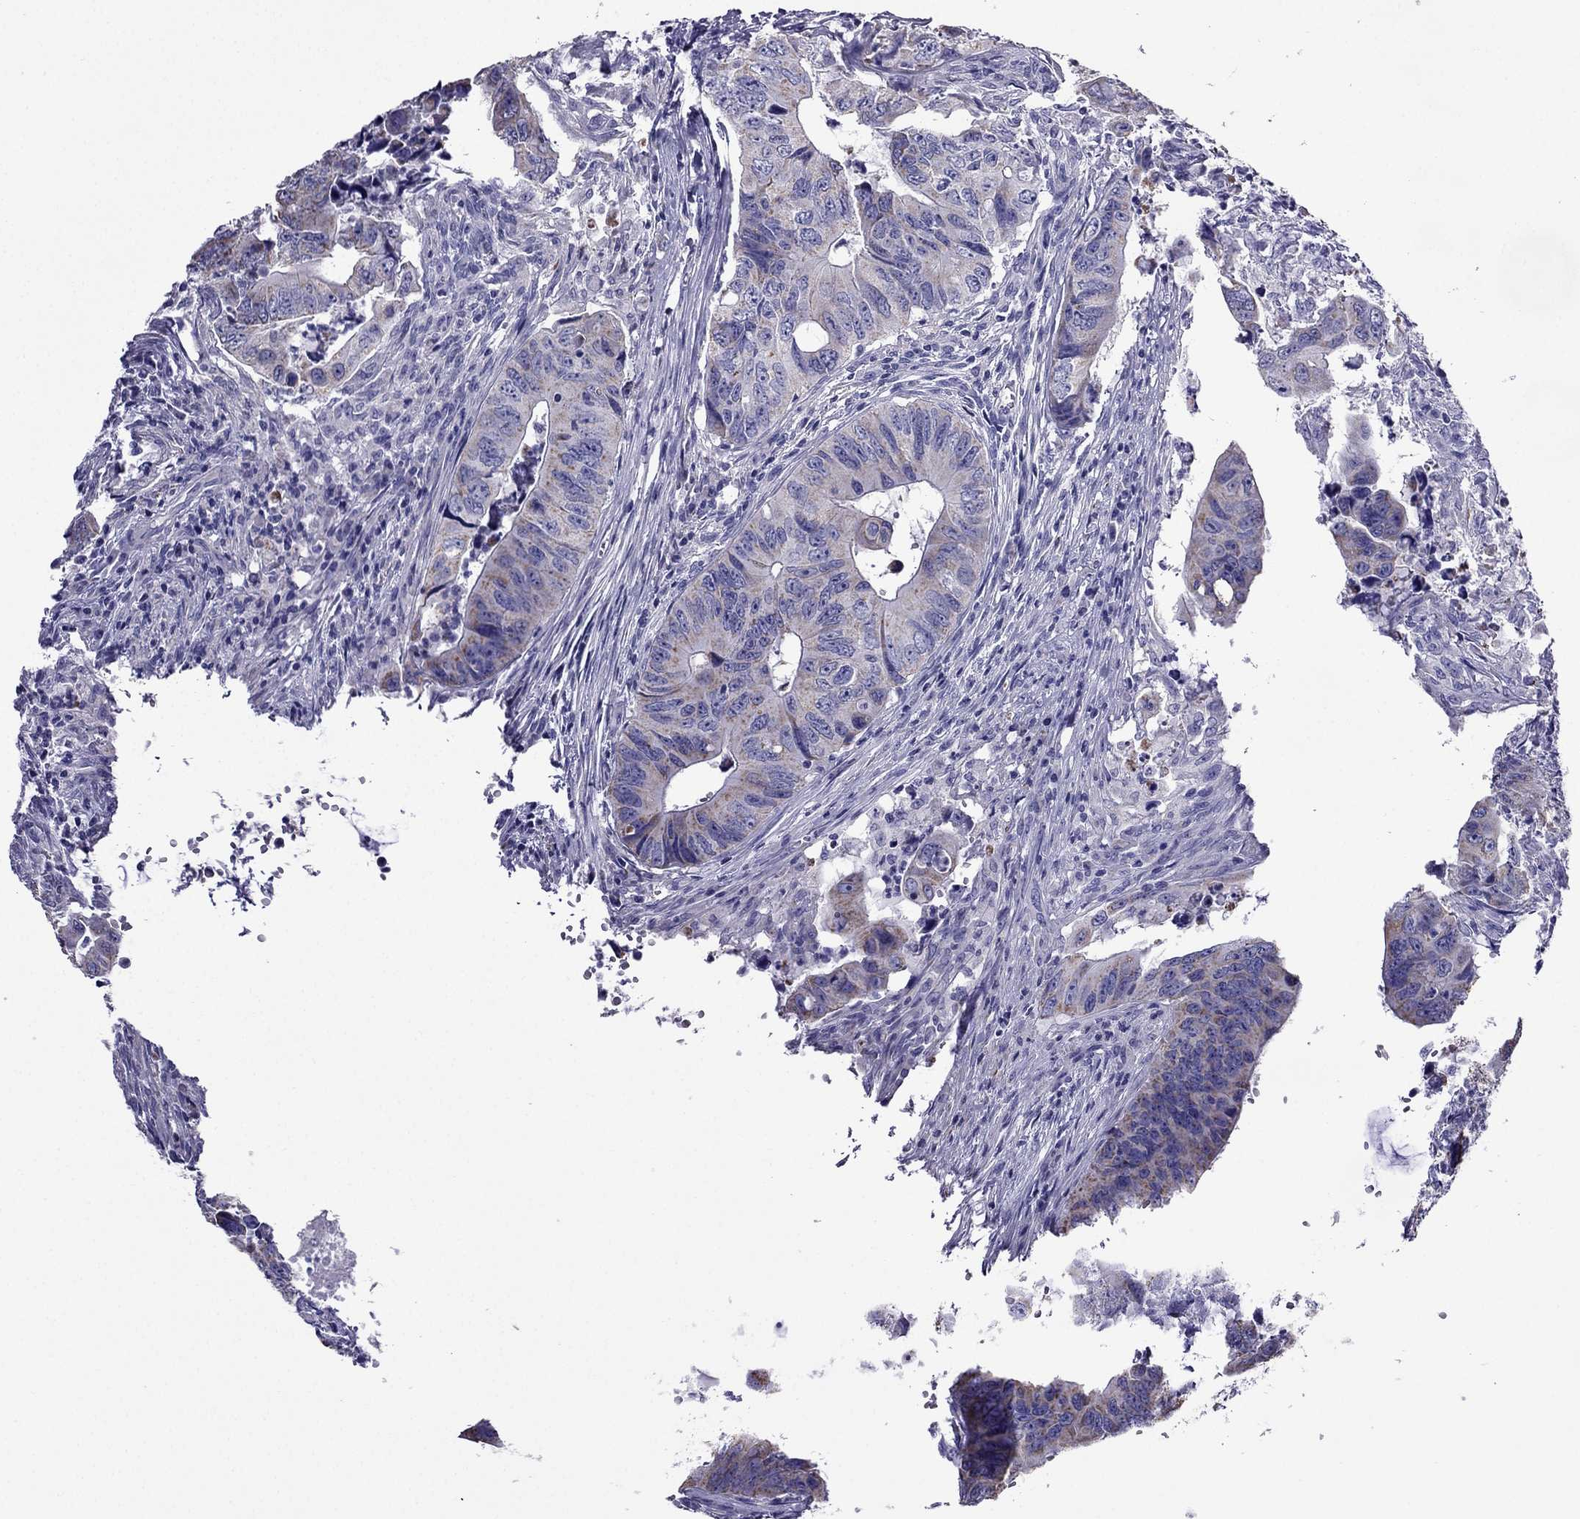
{"staining": {"intensity": "weak", "quantity": ">75%", "location": "cytoplasmic/membranous"}, "tissue": "colorectal cancer", "cell_type": "Tumor cells", "image_type": "cancer", "snomed": [{"axis": "morphology", "description": "Adenocarcinoma, NOS"}, {"axis": "topography", "description": "Colon"}], "caption": "The immunohistochemical stain labels weak cytoplasmic/membranous staining in tumor cells of colorectal cancer (adenocarcinoma) tissue.", "gene": "DSC1", "patient": {"sex": "female", "age": 82}}